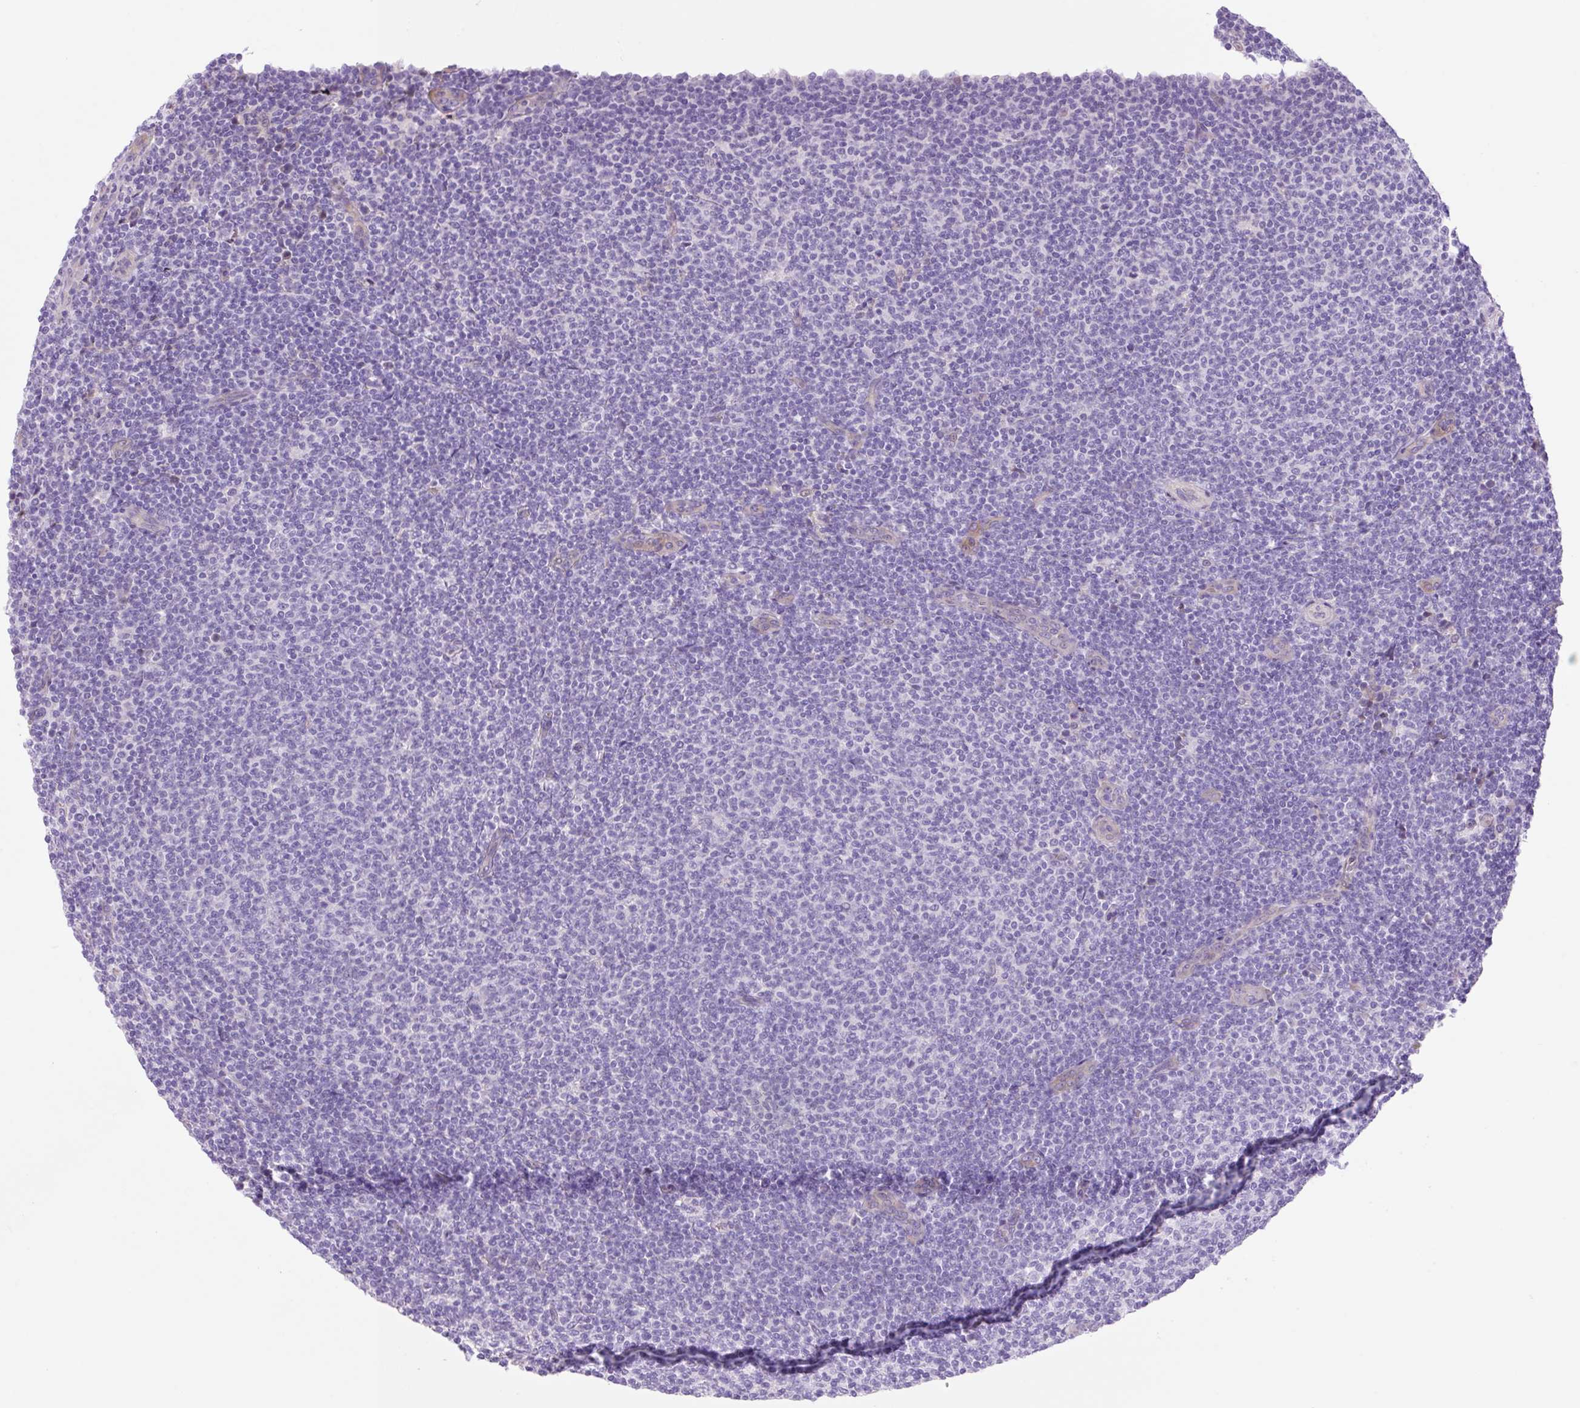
{"staining": {"intensity": "negative", "quantity": "none", "location": "none"}, "tissue": "lymphoma", "cell_type": "Tumor cells", "image_type": "cancer", "snomed": [{"axis": "morphology", "description": "Malignant lymphoma, non-Hodgkin's type, Low grade"}, {"axis": "topography", "description": "Lymph node"}], "caption": "High magnification brightfield microscopy of malignant lymphoma, non-Hodgkin's type (low-grade) stained with DAB (3,3'-diaminobenzidine) (brown) and counterstained with hematoxylin (blue): tumor cells show no significant staining.", "gene": "ZNF121", "patient": {"sex": "male", "age": 66}}